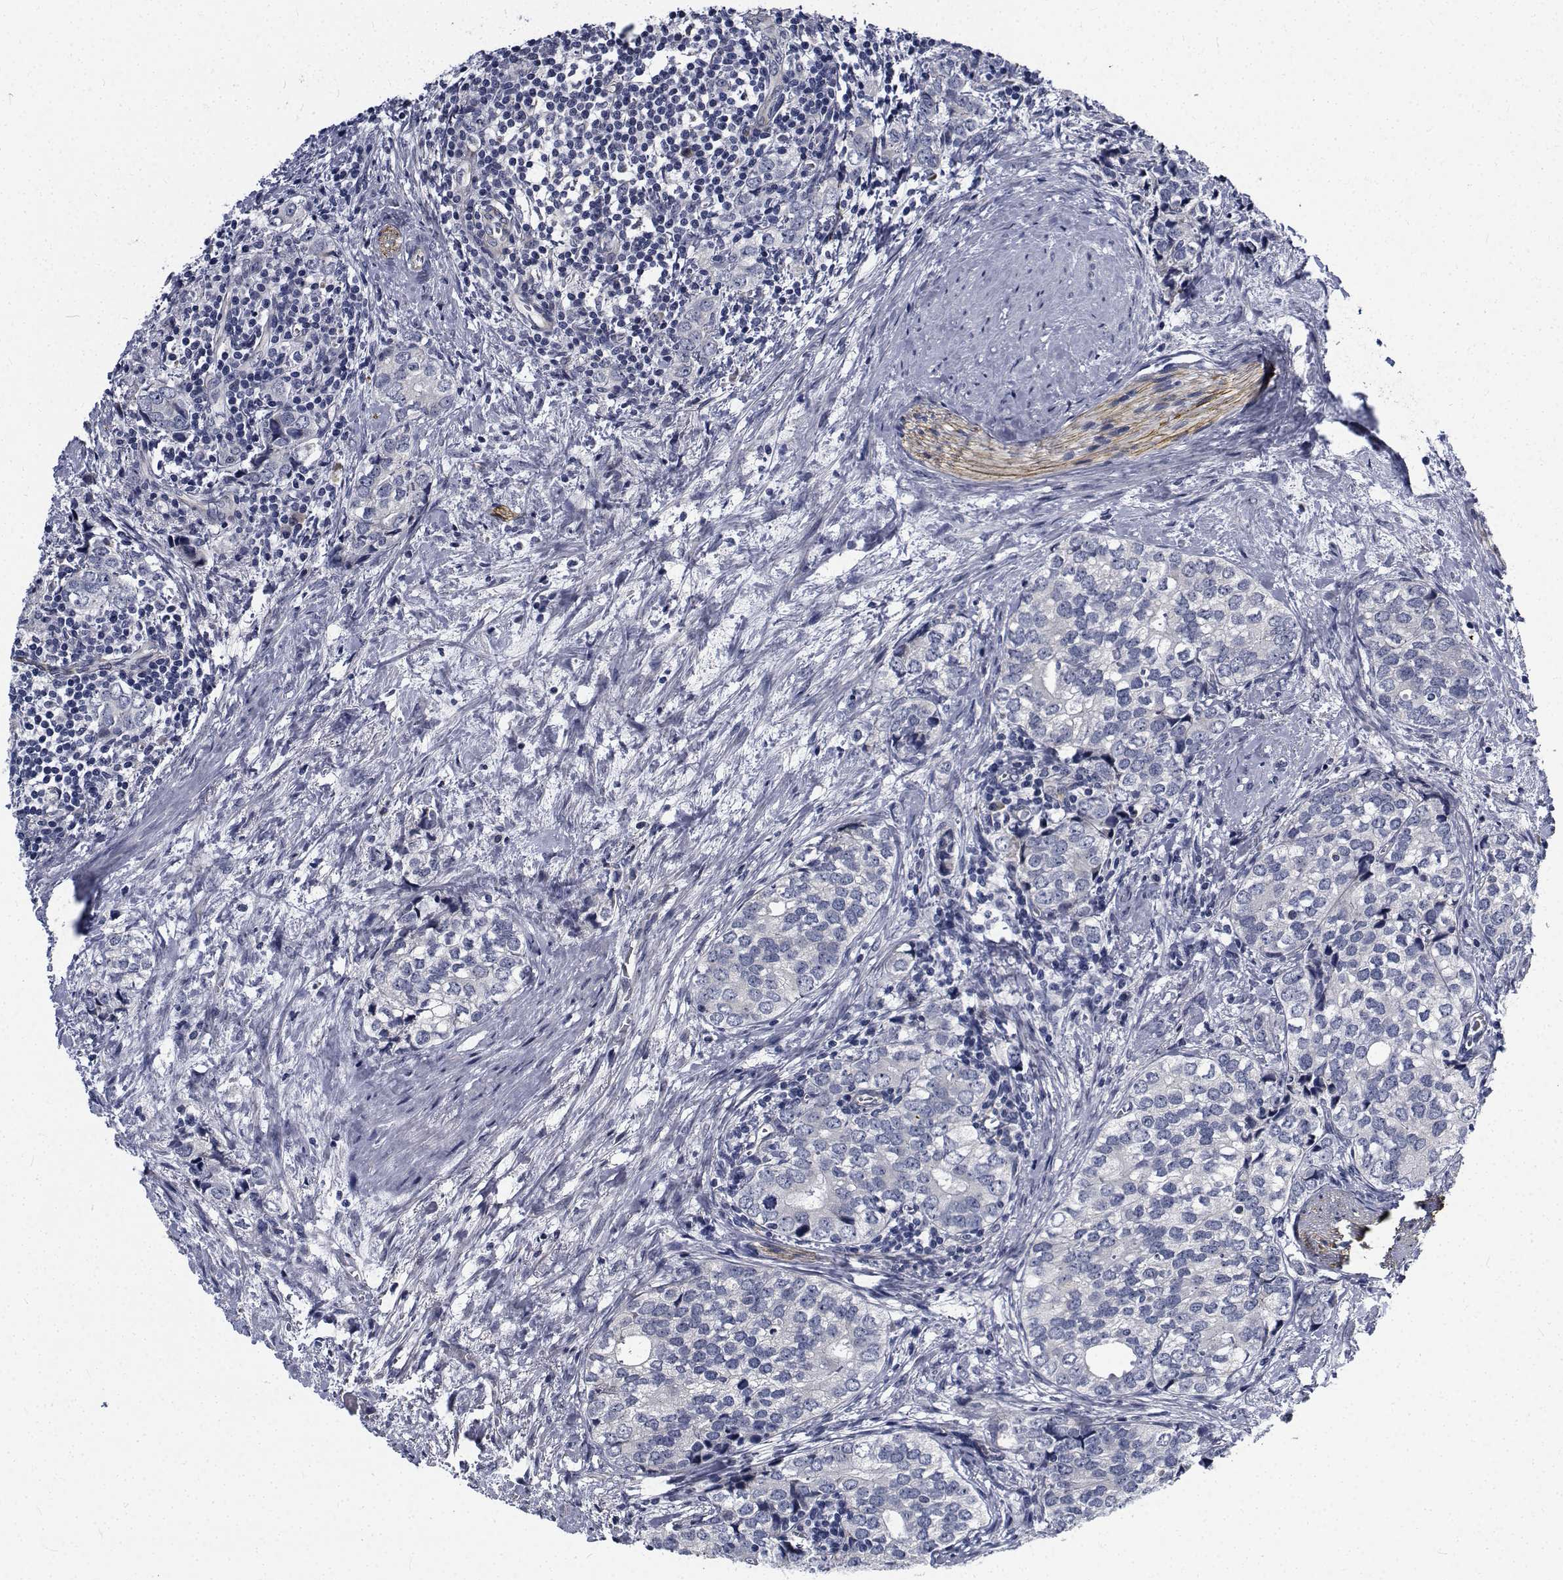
{"staining": {"intensity": "negative", "quantity": "none", "location": "none"}, "tissue": "prostate cancer", "cell_type": "Tumor cells", "image_type": "cancer", "snomed": [{"axis": "morphology", "description": "Adenocarcinoma, NOS"}, {"axis": "topography", "description": "Prostate and seminal vesicle, NOS"}], "caption": "Immunohistochemistry of human prostate cancer shows no positivity in tumor cells.", "gene": "TTBK1", "patient": {"sex": "male", "age": 63}}